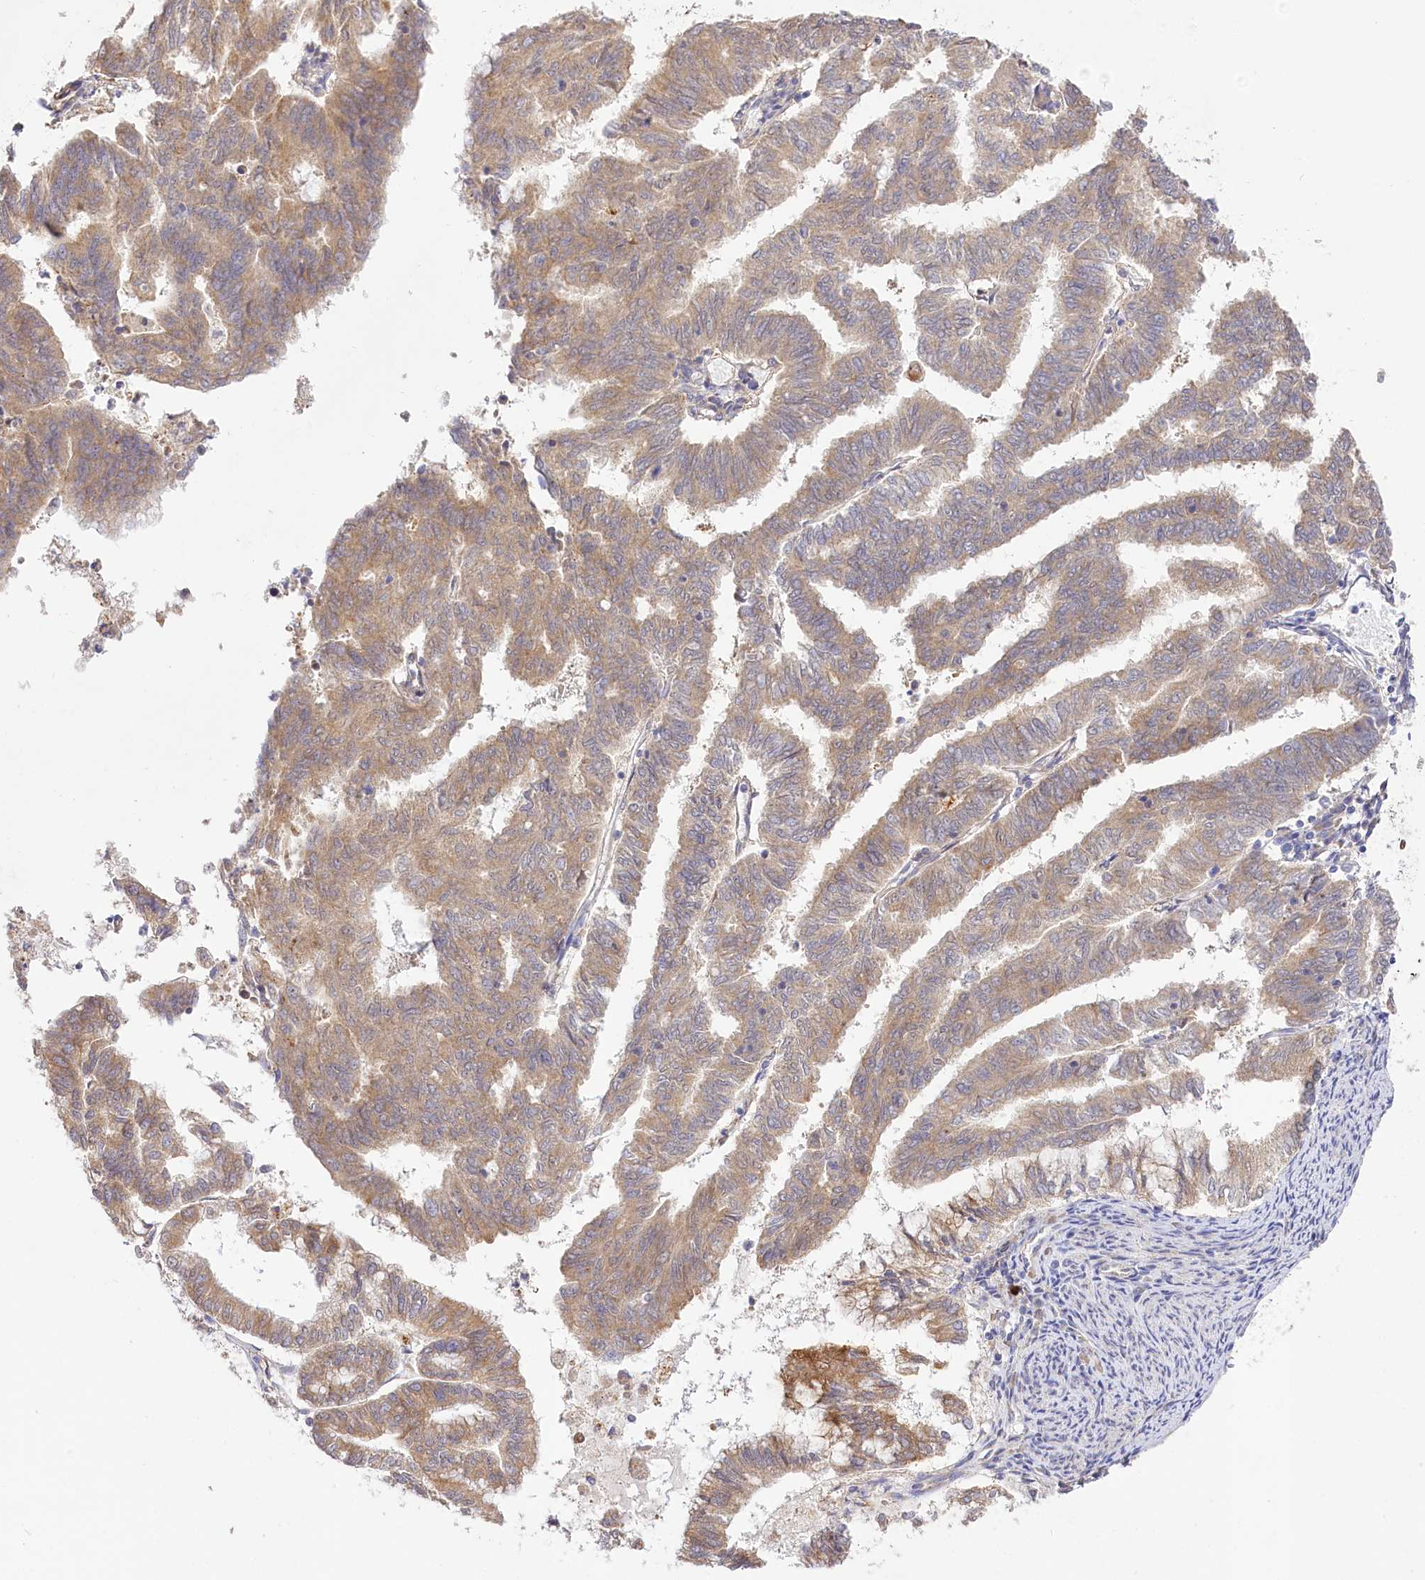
{"staining": {"intensity": "moderate", "quantity": ">75%", "location": "cytoplasmic/membranous"}, "tissue": "endometrial cancer", "cell_type": "Tumor cells", "image_type": "cancer", "snomed": [{"axis": "morphology", "description": "Adenocarcinoma, NOS"}, {"axis": "topography", "description": "Endometrium"}], "caption": "IHC of endometrial adenocarcinoma shows medium levels of moderate cytoplasmic/membranous staining in approximately >75% of tumor cells.", "gene": "PYROXD1", "patient": {"sex": "female", "age": 79}}